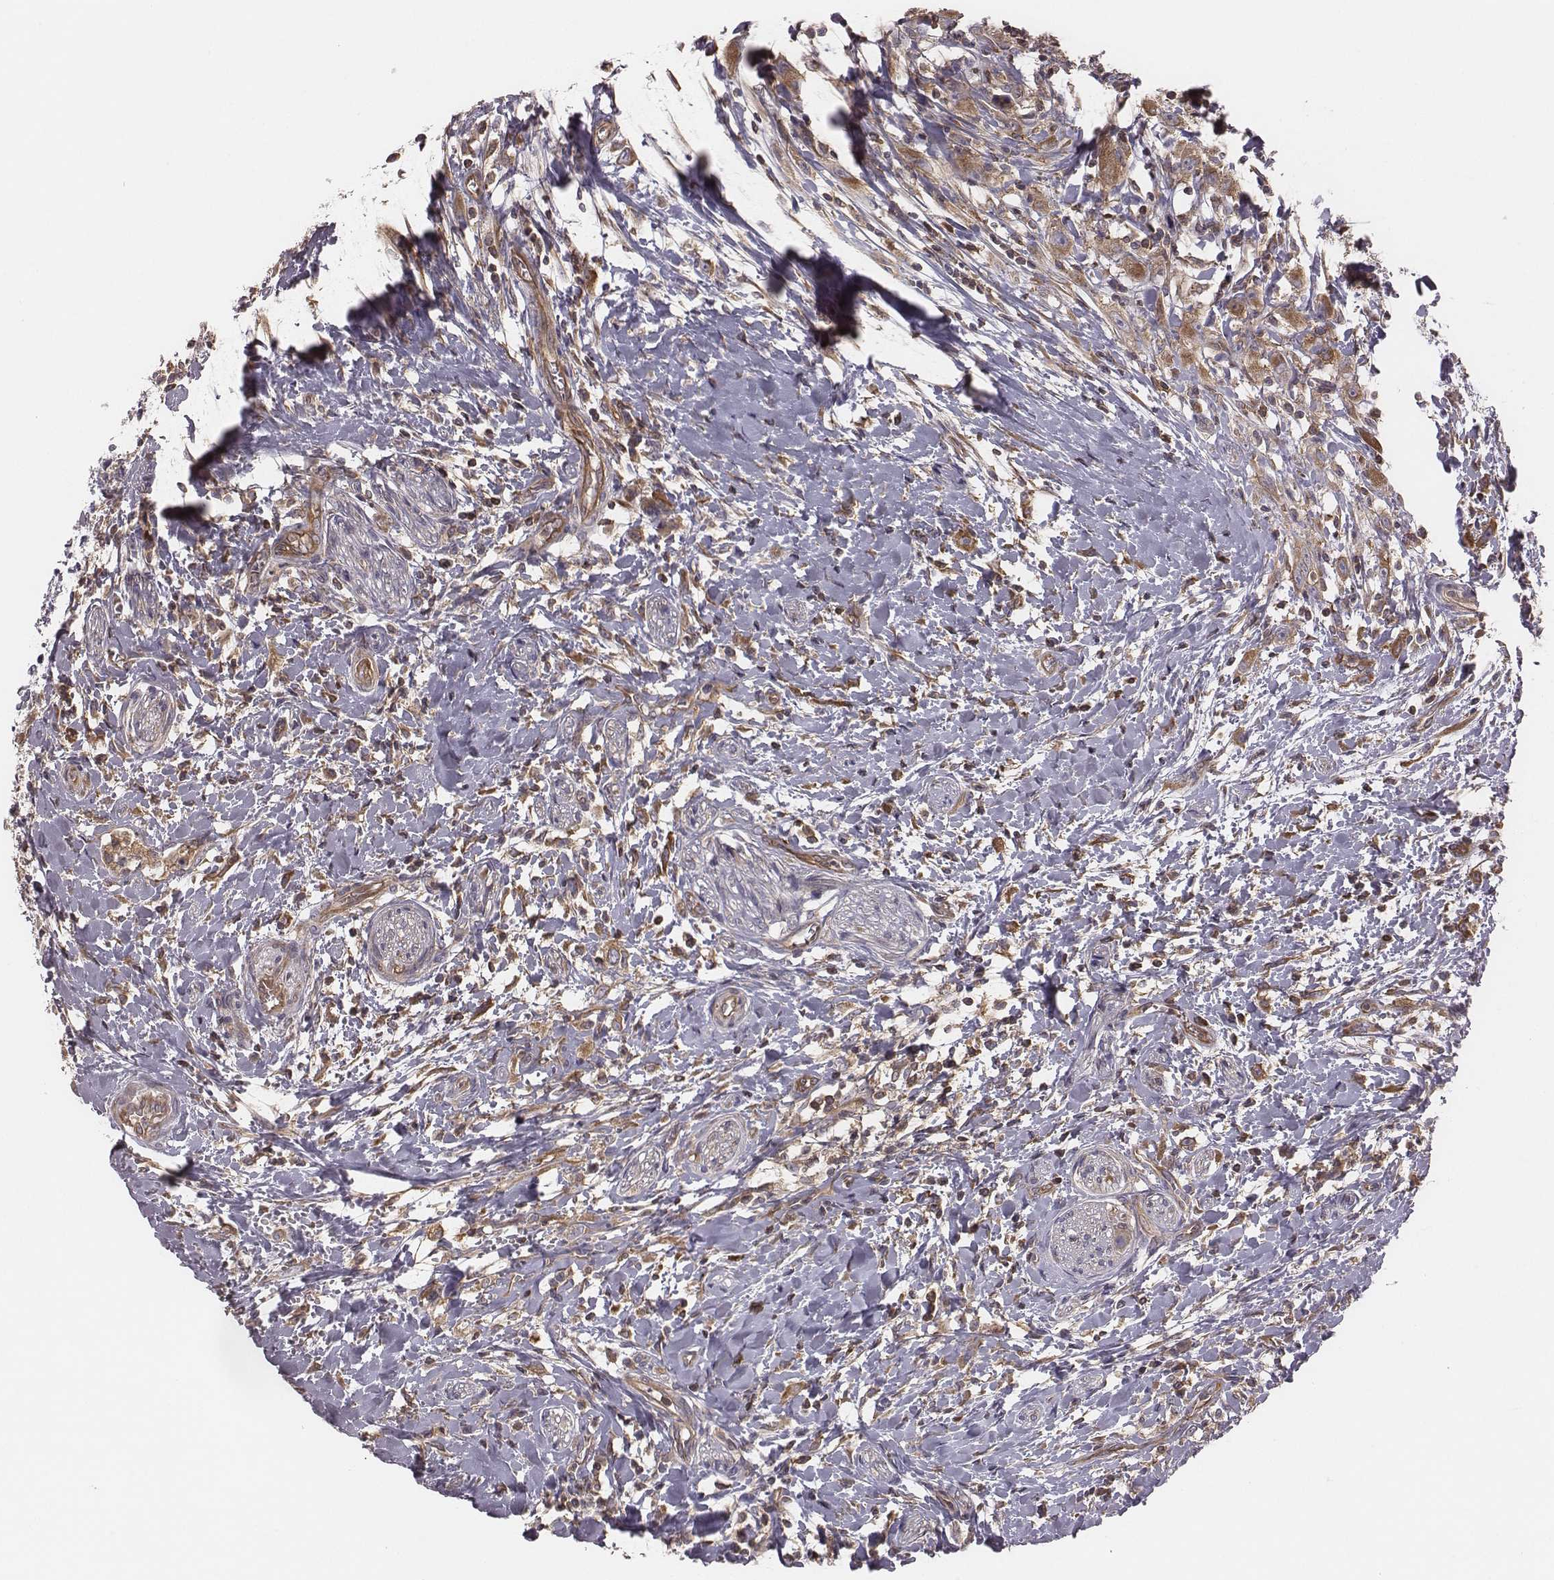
{"staining": {"intensity": "moderate", "quantity": ">75%", "location": "cytoplasmic/membranous"}, "tissue": "head and neck cancer", "cell_type": "Tumor cells", "image_type": "cancer", "snomed": [{"axis": "morphology", "description": "Squamous cell carcinoma, NOS"}, {"axis": "morphology", "description": "Squamous cell carcinoma, metastatic, NOS"}, {"axis": "topography", "description": "Oral tissue"}, {"axis": "topography", "description": "Head-Neck"}], "caption": "Protein staining exhibits moderate cytoplasmic/membranous positivity in approximately >75% of tumor cells in head and neck cancer.", "gene": "CAD", "patient": {"sex": "female", "age": 85}}